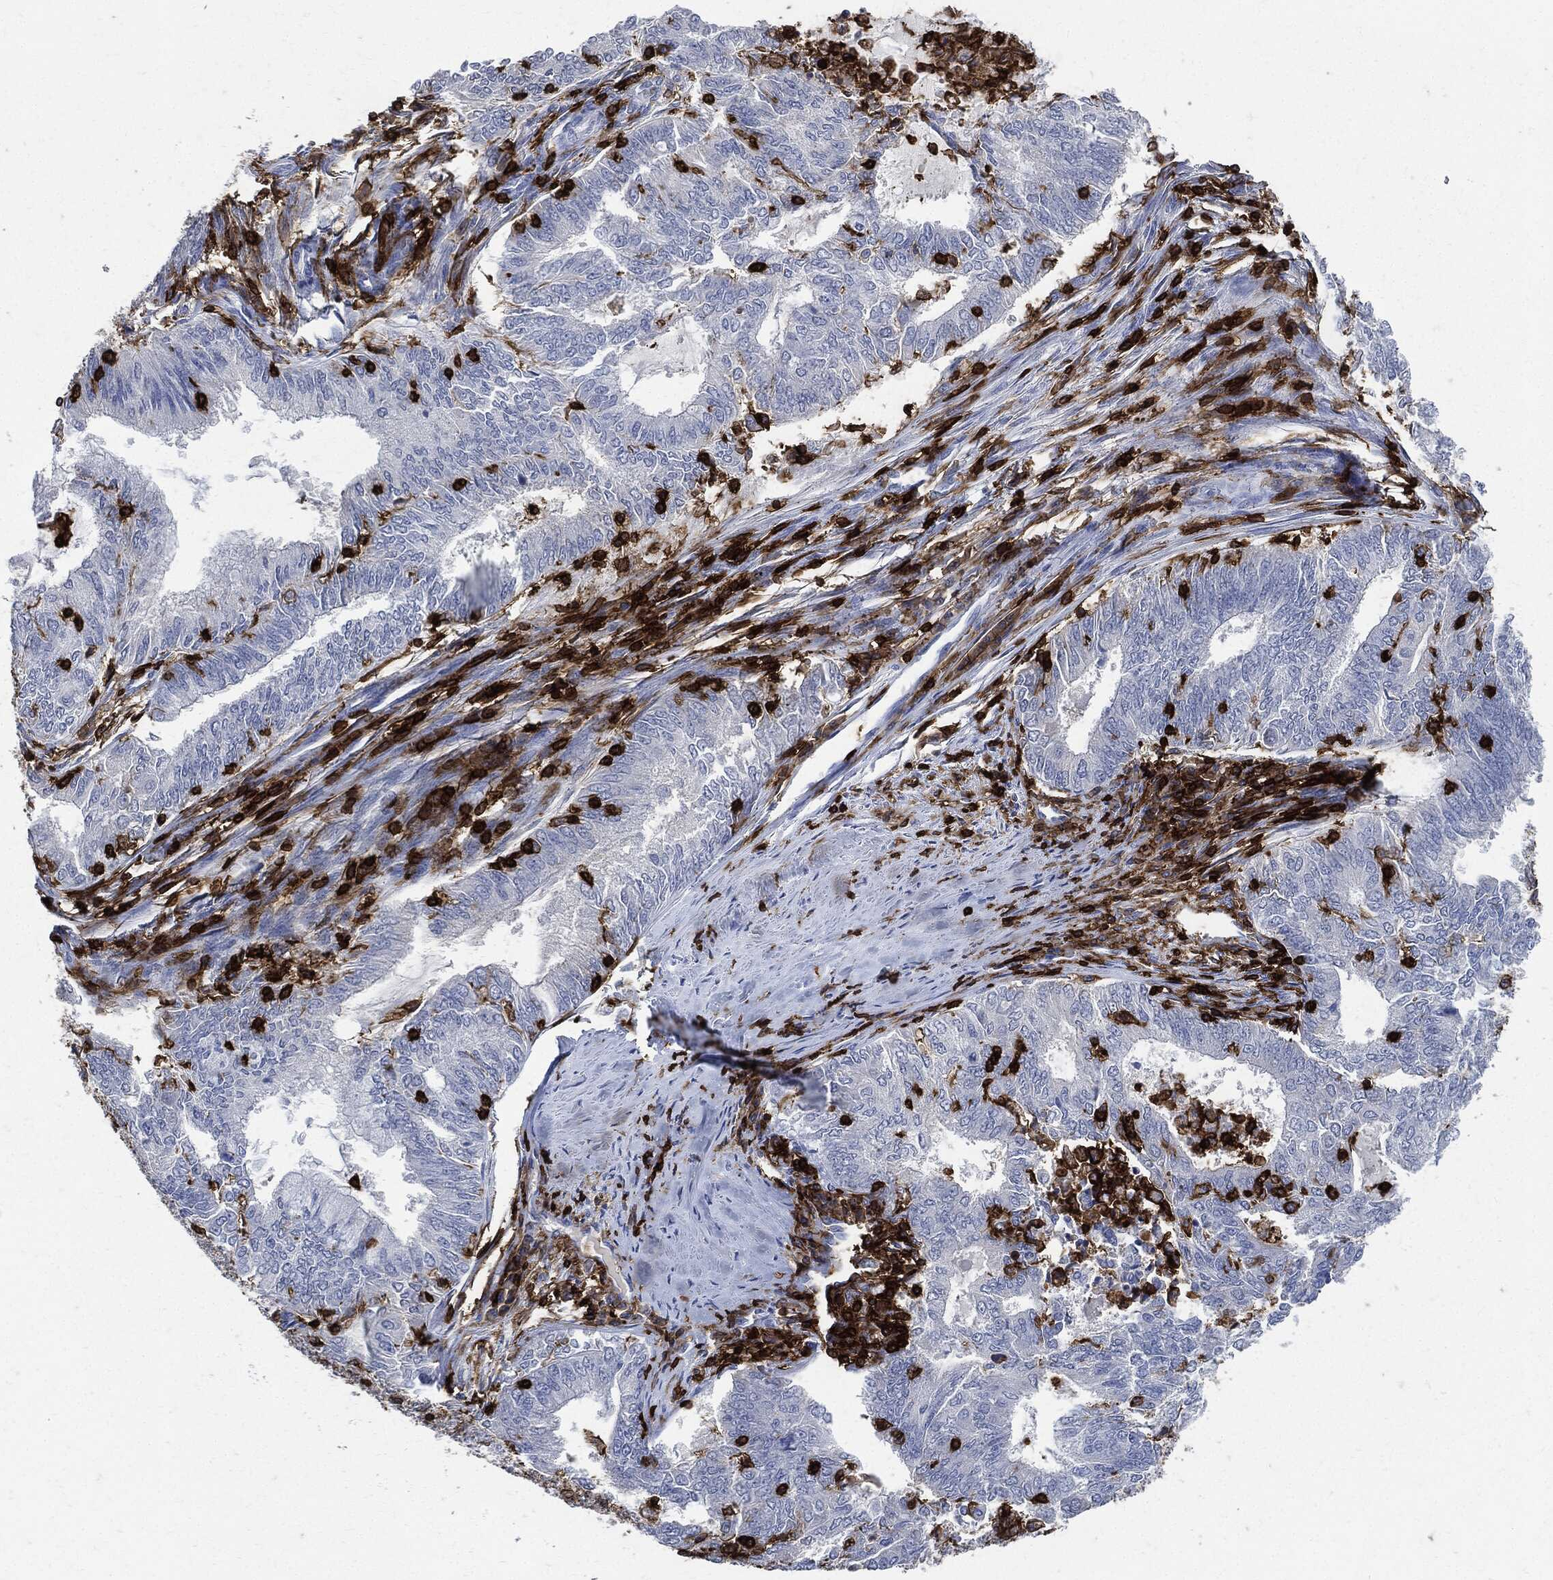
{"staining": {"intensity": "negative", "quantity": "none", "location": "none"}, "tissue": "endometrial cancer", "cell_type": "Tumor cells", "image_type": "cancer", "snomed": [{"axis": "morphology", "description": "Adenocarcinoma, NOS"}, {"axis": "topography", "description": "Endometrium"}], "caption": "A photomicrograph of human endometrial cancer is negative for staining in tumor cells.", "gene": "PTPRC", "patient": {"sex": "female", "age": 62}}